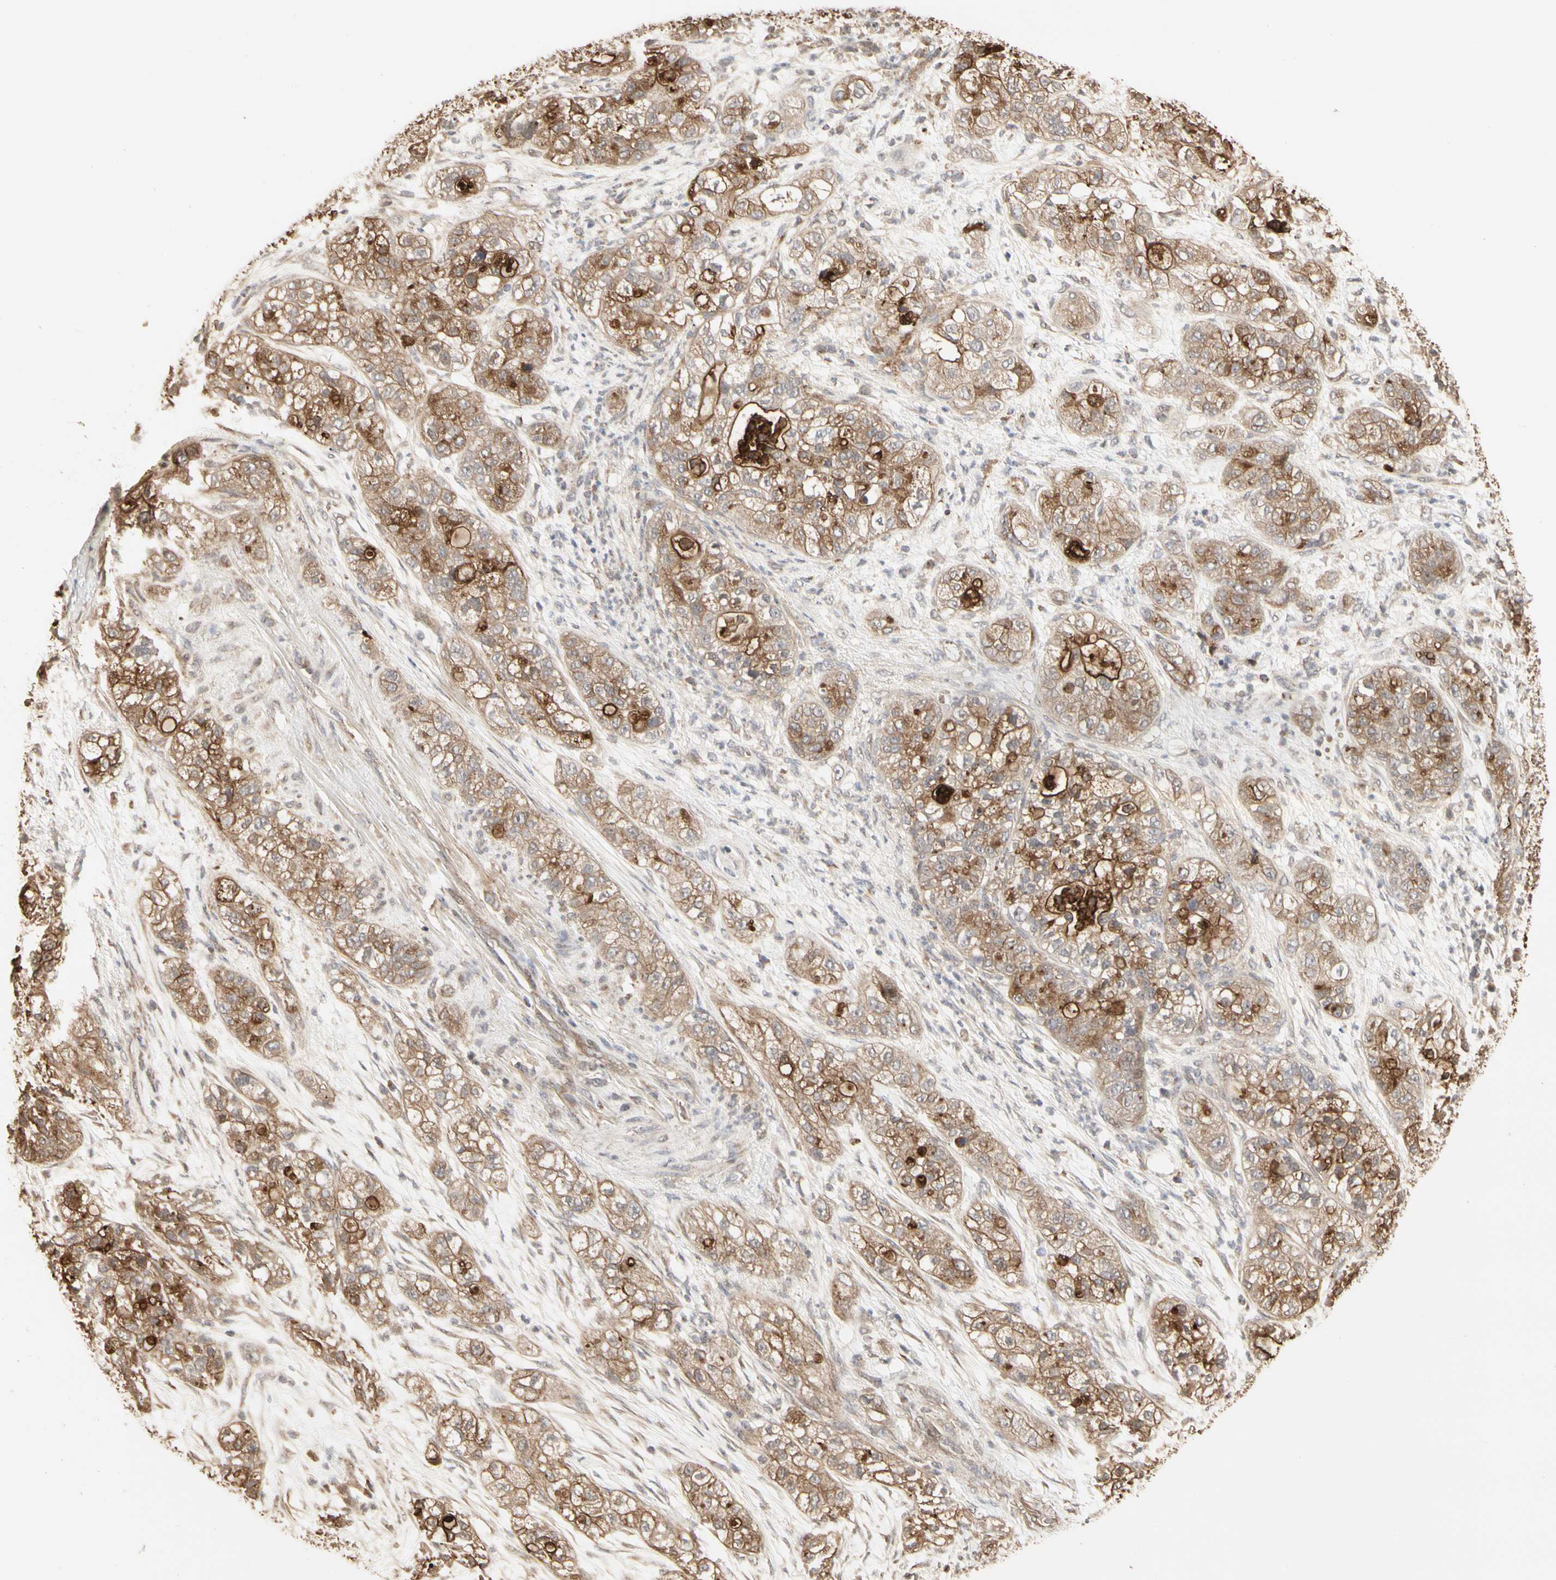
{"staining": {"intensity": "moderate", "quantity": ">75%", "location": "cytoplasmic/membranous"}, "tissue": "pancreatic cancer", "cell_type": "Tumor cells", "image_type": "cancer", "snomed": [{"axis": "morphology", "description": "Adenocarcinoma, NOS"}, {"axis": "topography", "description": "Pancreas"}], "caption": "Pancreatic cancer (adenocarcinoma) stained for a protein (brown) shows moderate cytoplasmic/membranous positive positivity in about >75% of tumor cells.", "gene": "TAOK1", "patient": {"sex": "female", "age": 78}}